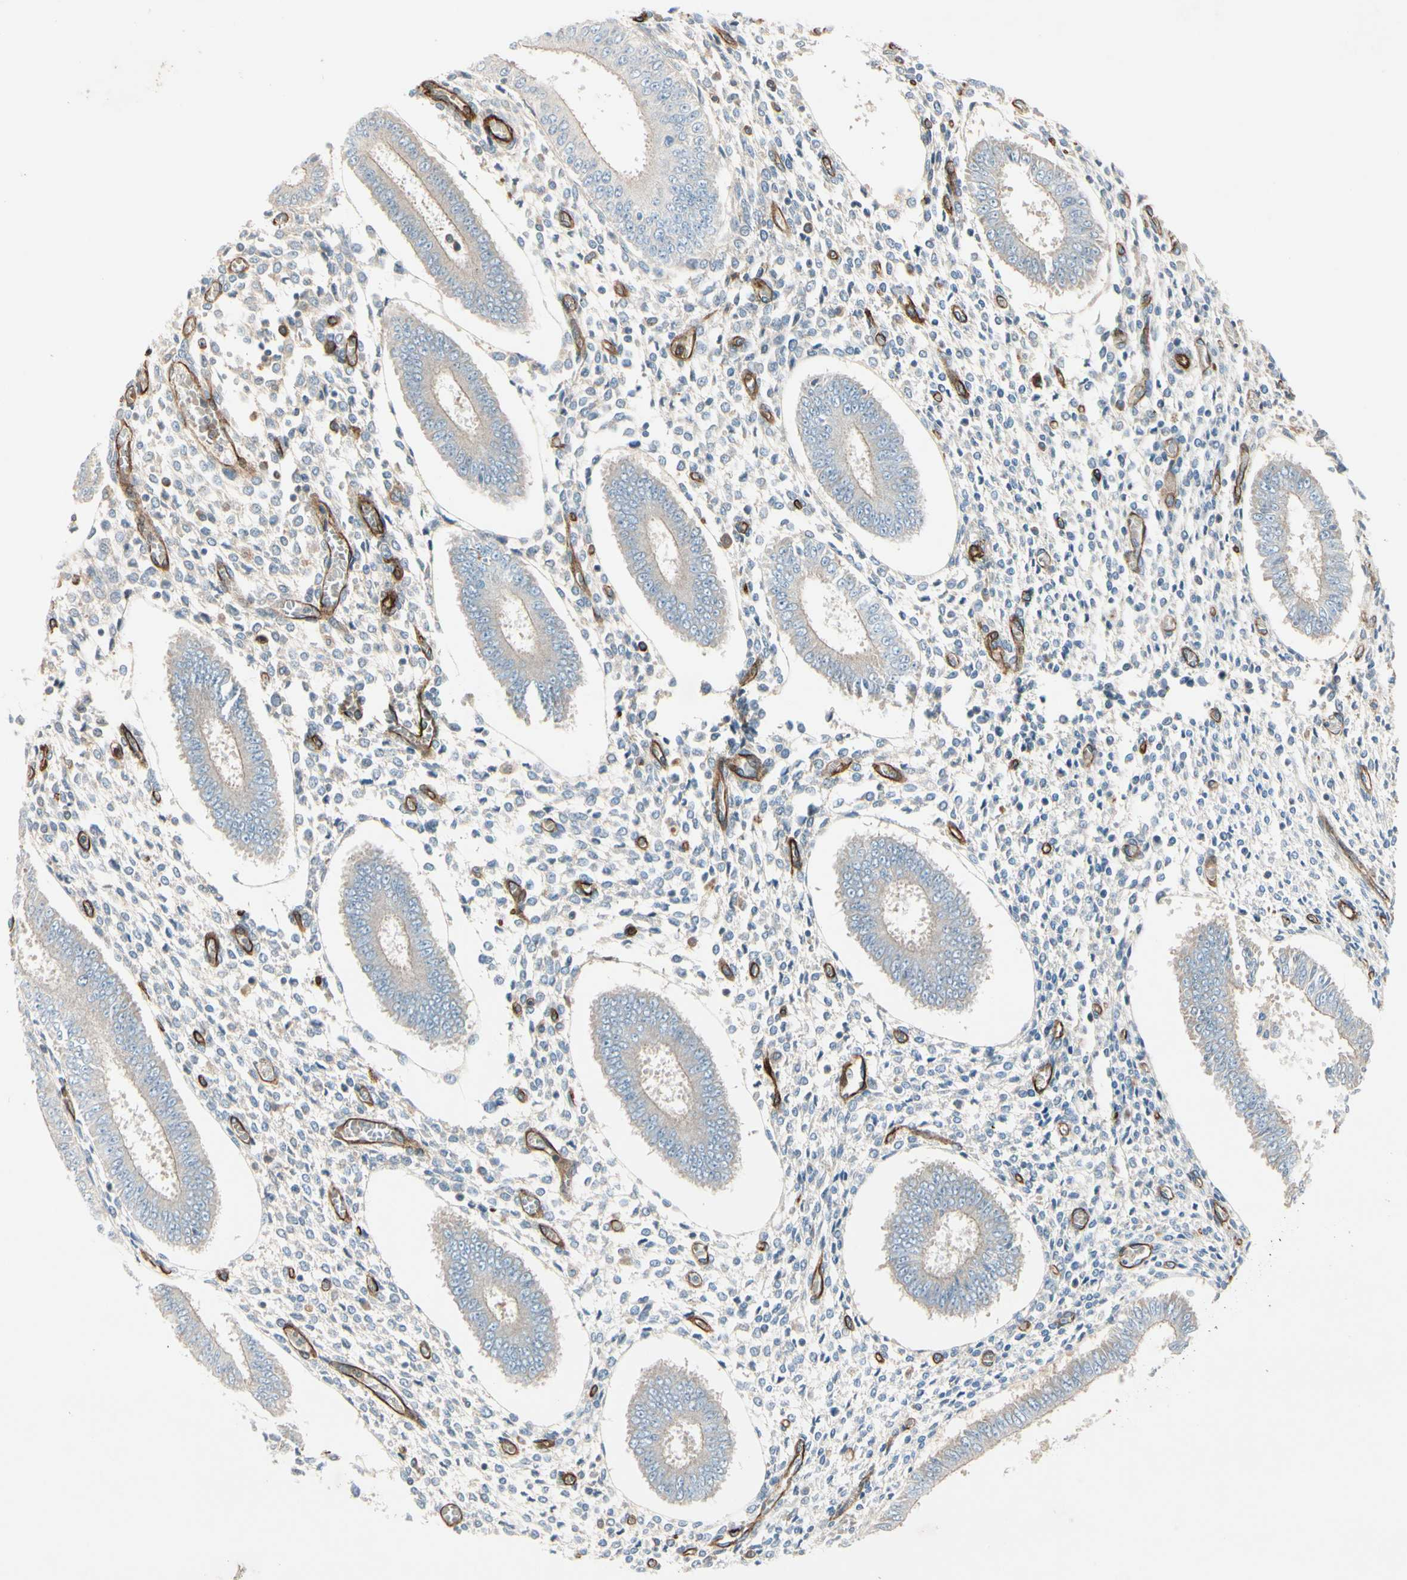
{"staining": {"intensity": "negative", "quantity": "none", "location": "none"}, "tissue": "endometrium", "cell_type": "Cells in endometrial stroma", "image_type": "normal", "snomed": [{"axis": "morphology", "description": "Normal tissue, NOS"}, {"axis": "topography", "description": "Endometrium"}], "caption": "Immunohistochemistry (IHC) image of benign human endometrium stained for a protein (brown), which demonstrates no positivity in cells in endometrial stroma.", "gene": "CD93", "patient": {"sex": "female", "age": 35}}